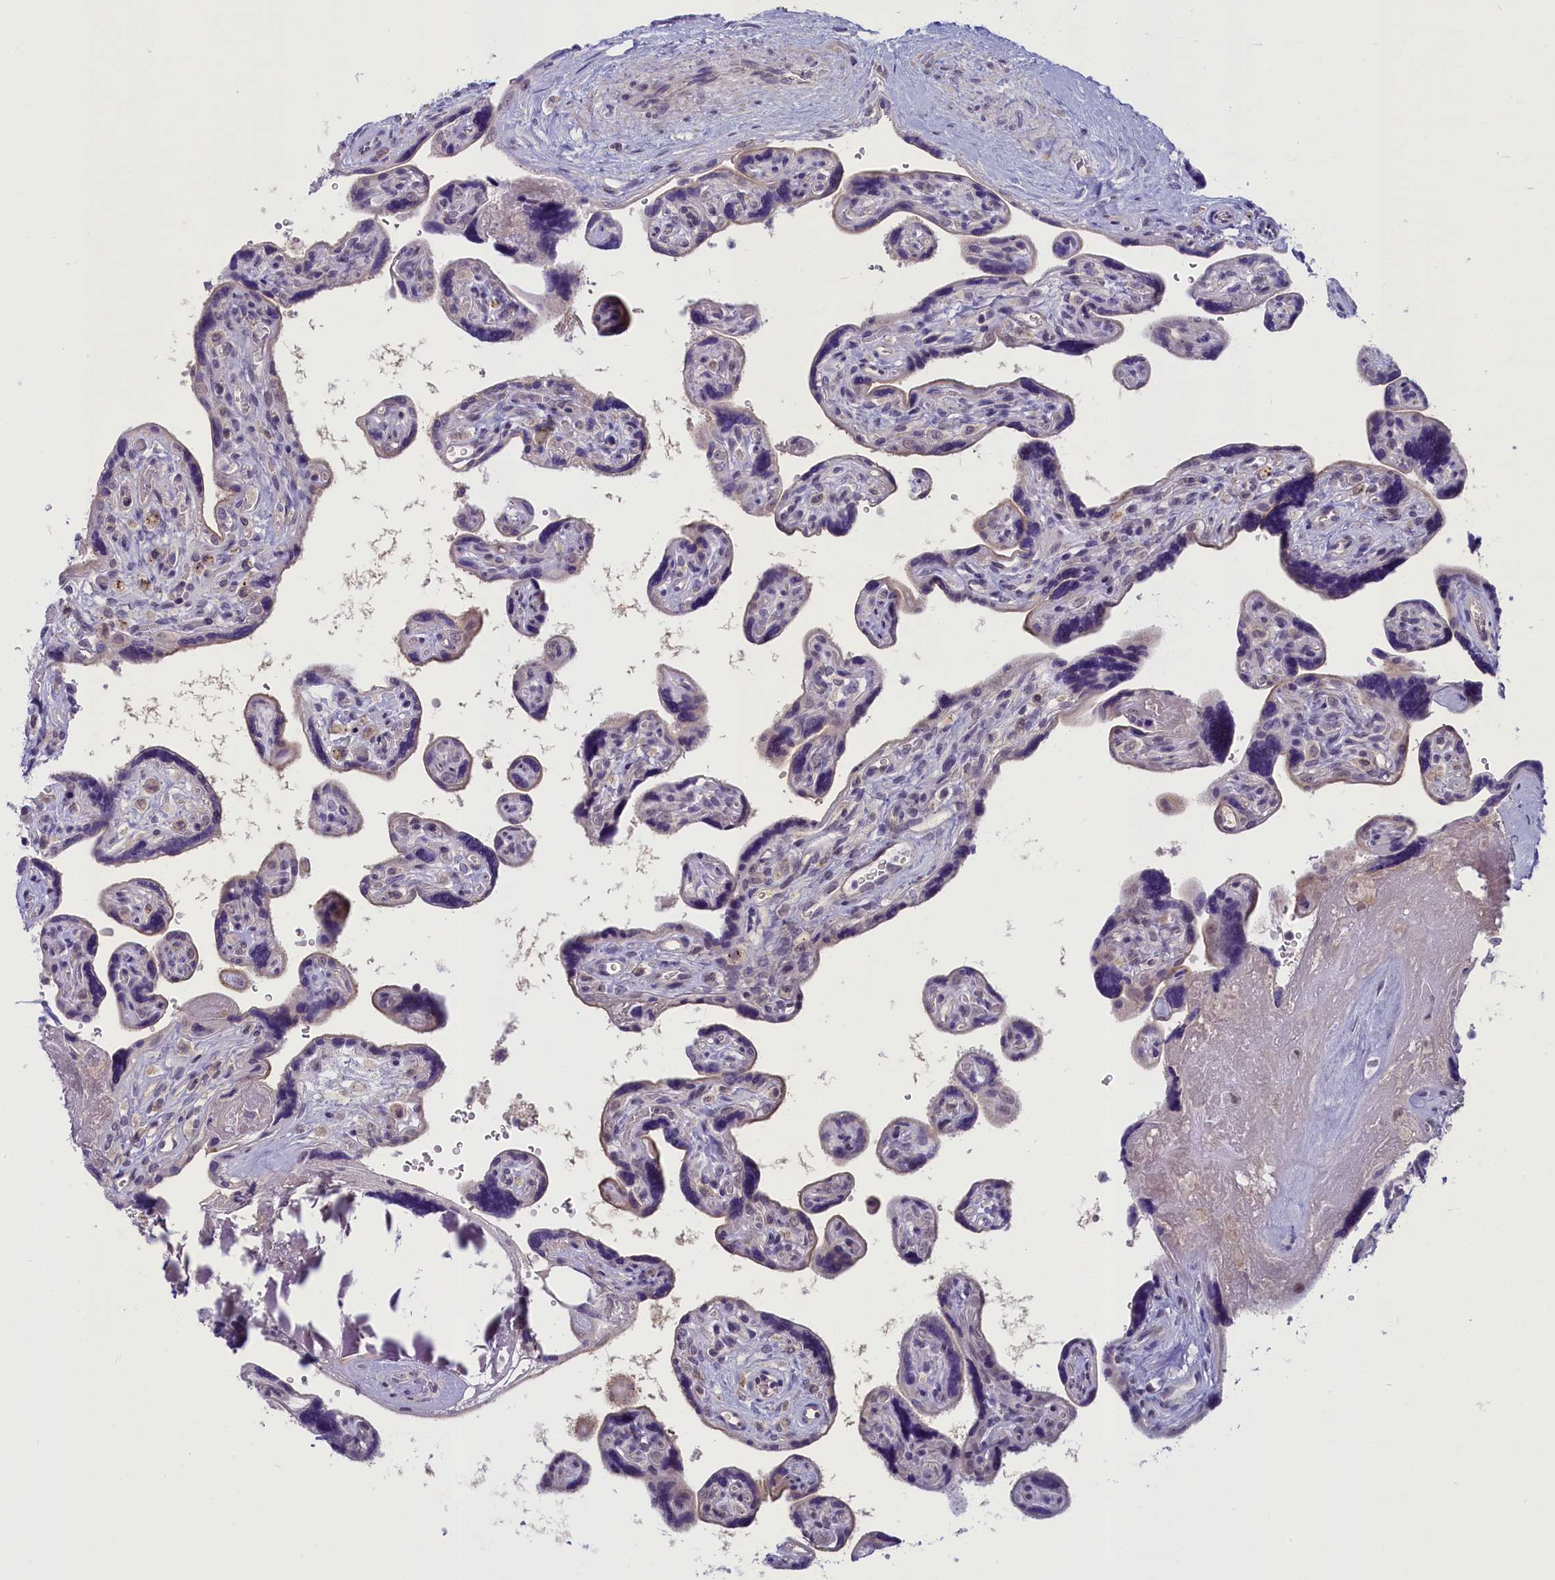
{"staining": {"intensity": "weak", "quantity": "25%-75%", "location": "nuclear"}, "tissue": "placenta", "cell_type": "Trophoblastic cells", "image_type": "normal", "snomed": [{"axis": "morphology", "description": "Normal tissue, NOS"}, {"axis": "topography", "description": "Placenta"}], "caption": "A low amount of weak nuclear expression is seen in approximately 25%-75% of trophoblastic cells in normal placenta.", "gene": "CRAMP1", "patient": {"sex": "female", "age": 39}}